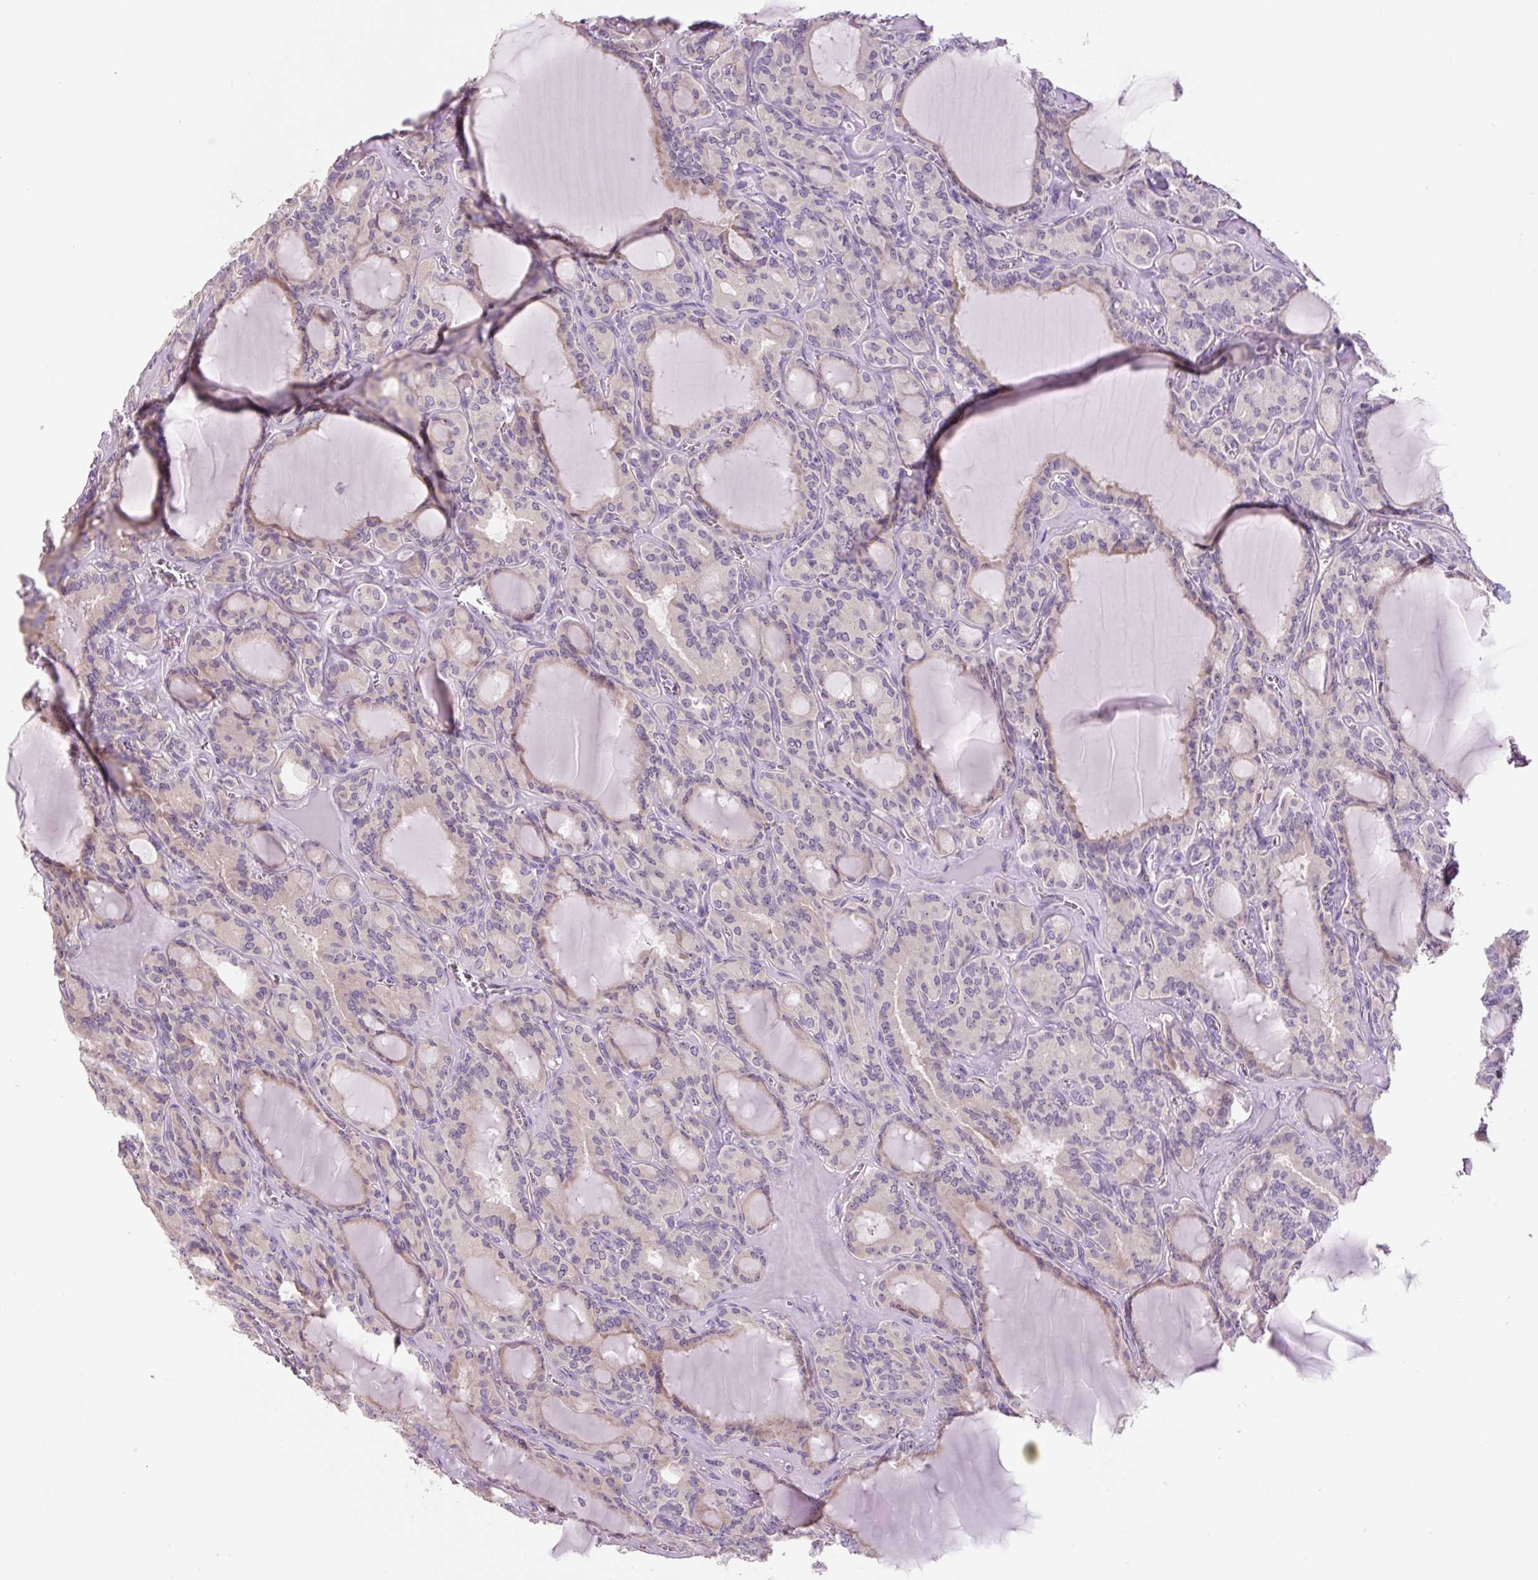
{"staining": {"intensity": "weak", "quantity": "<25%", "location": "cytoplasmic/membranous"}, "tissue": "thyroid cancer", "cell_type": "Tumor cells", "image_type": "cancer", "snomed": [{"axis": "morphology", "description": "Papillary adenocarcinoma, NOS"}, {"axis": "topography", "description": "Thyroid gland"}], "caption": "Thyroid cancer was stained to show a protein in brown. There is no significant expression in tumor cells.", "gene": "TMEM151B", "patient": {"sex": "male", "age": 87}}